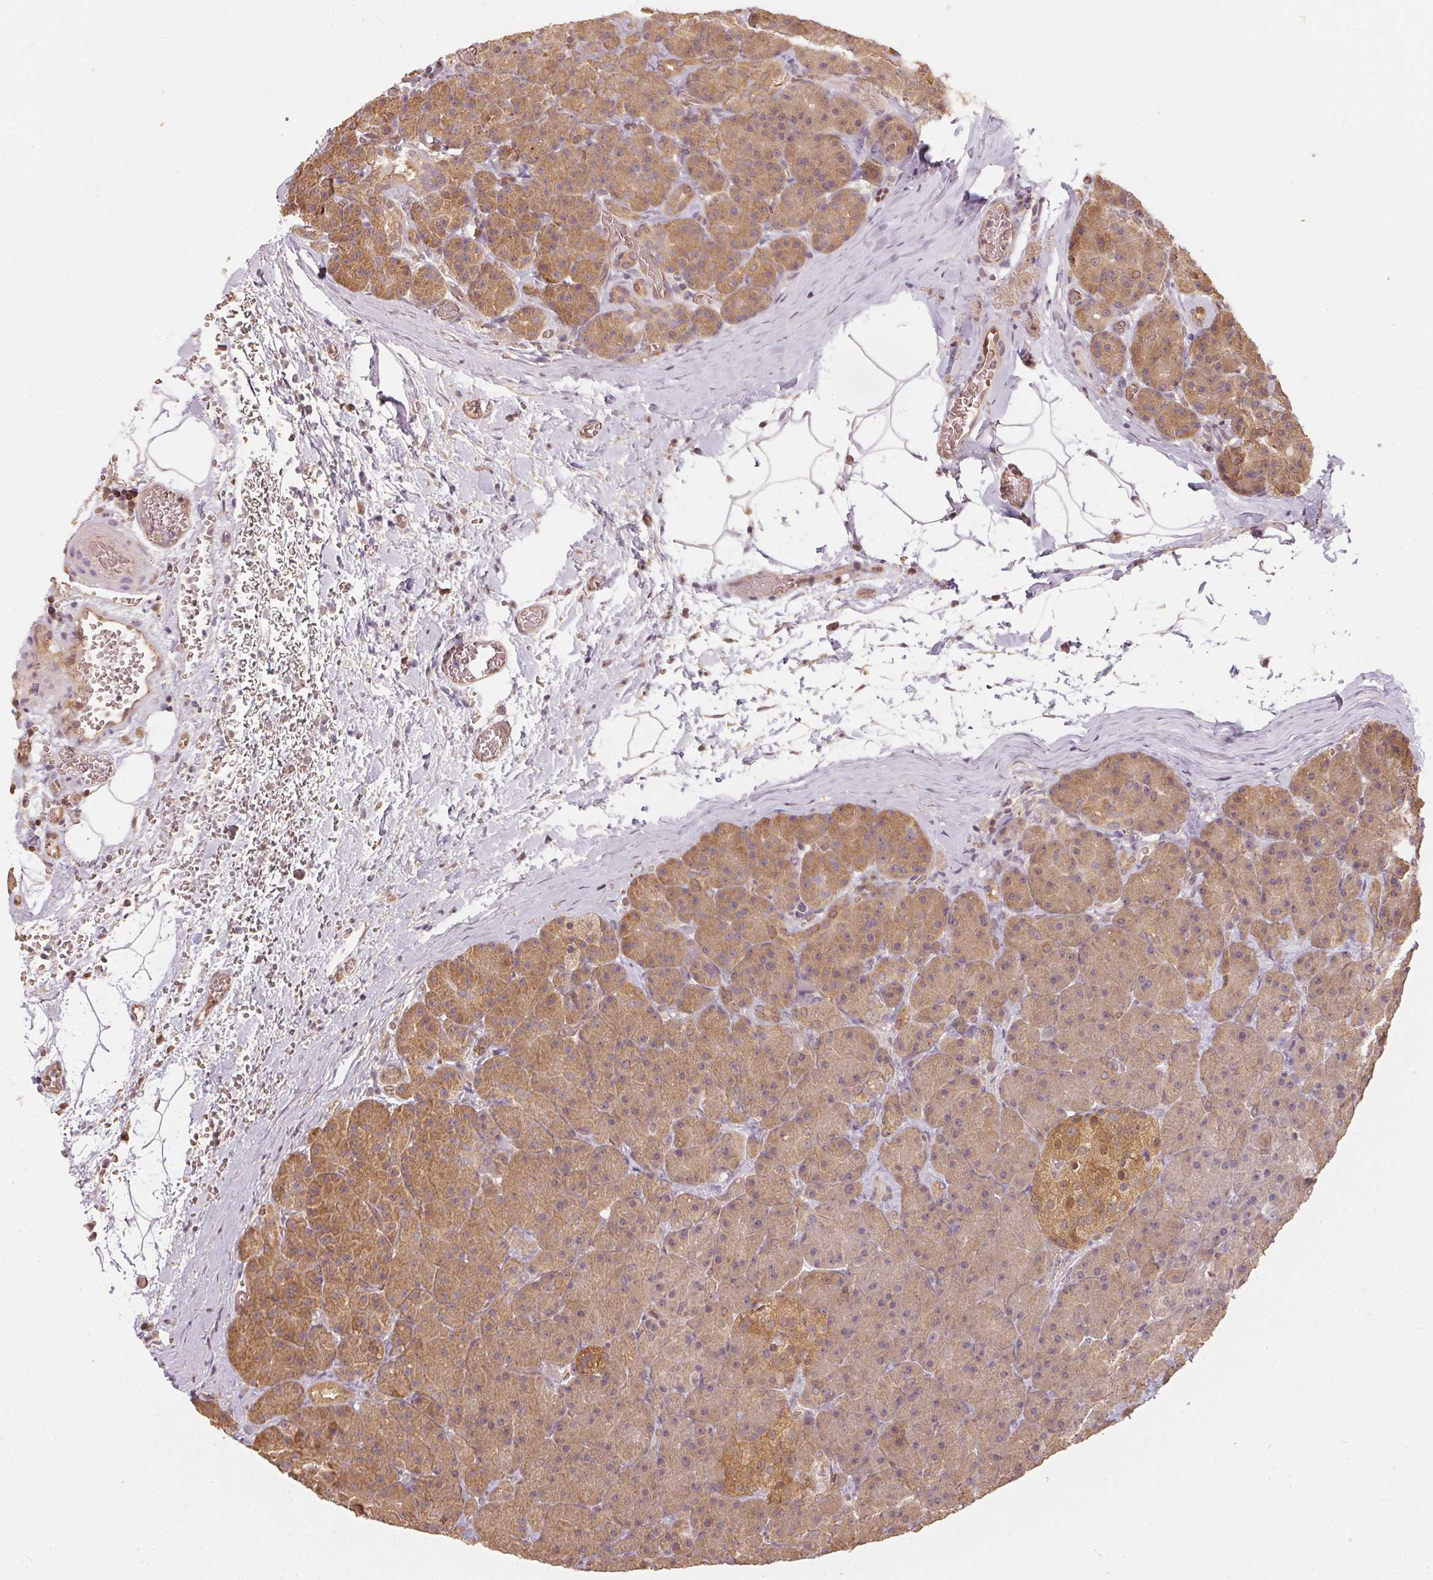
{"staining": {"intensity": "moderate", "quantity": ">75%", "location": "cytoplasmic/membranous"}, "tissue": "pancreas", "cell_type": "Exocrine glandular cells", "image_type": "normal", "snomed": [{"axis": "morphology", "description": "Normal tissue, NOS"}, {"axis": "topography", "description": "Pancreas"}], "caption": "Protein analysis of normal pancreas reveals moderate cytoplasmic/membranous positivity in about >75% of exocrine glandular cells. Immunohistochemistry stains the protein of interest in brown and the nuclei are stained blue.", "gene": "BLMH", "patient": {"sex": "male", "age": 57}}